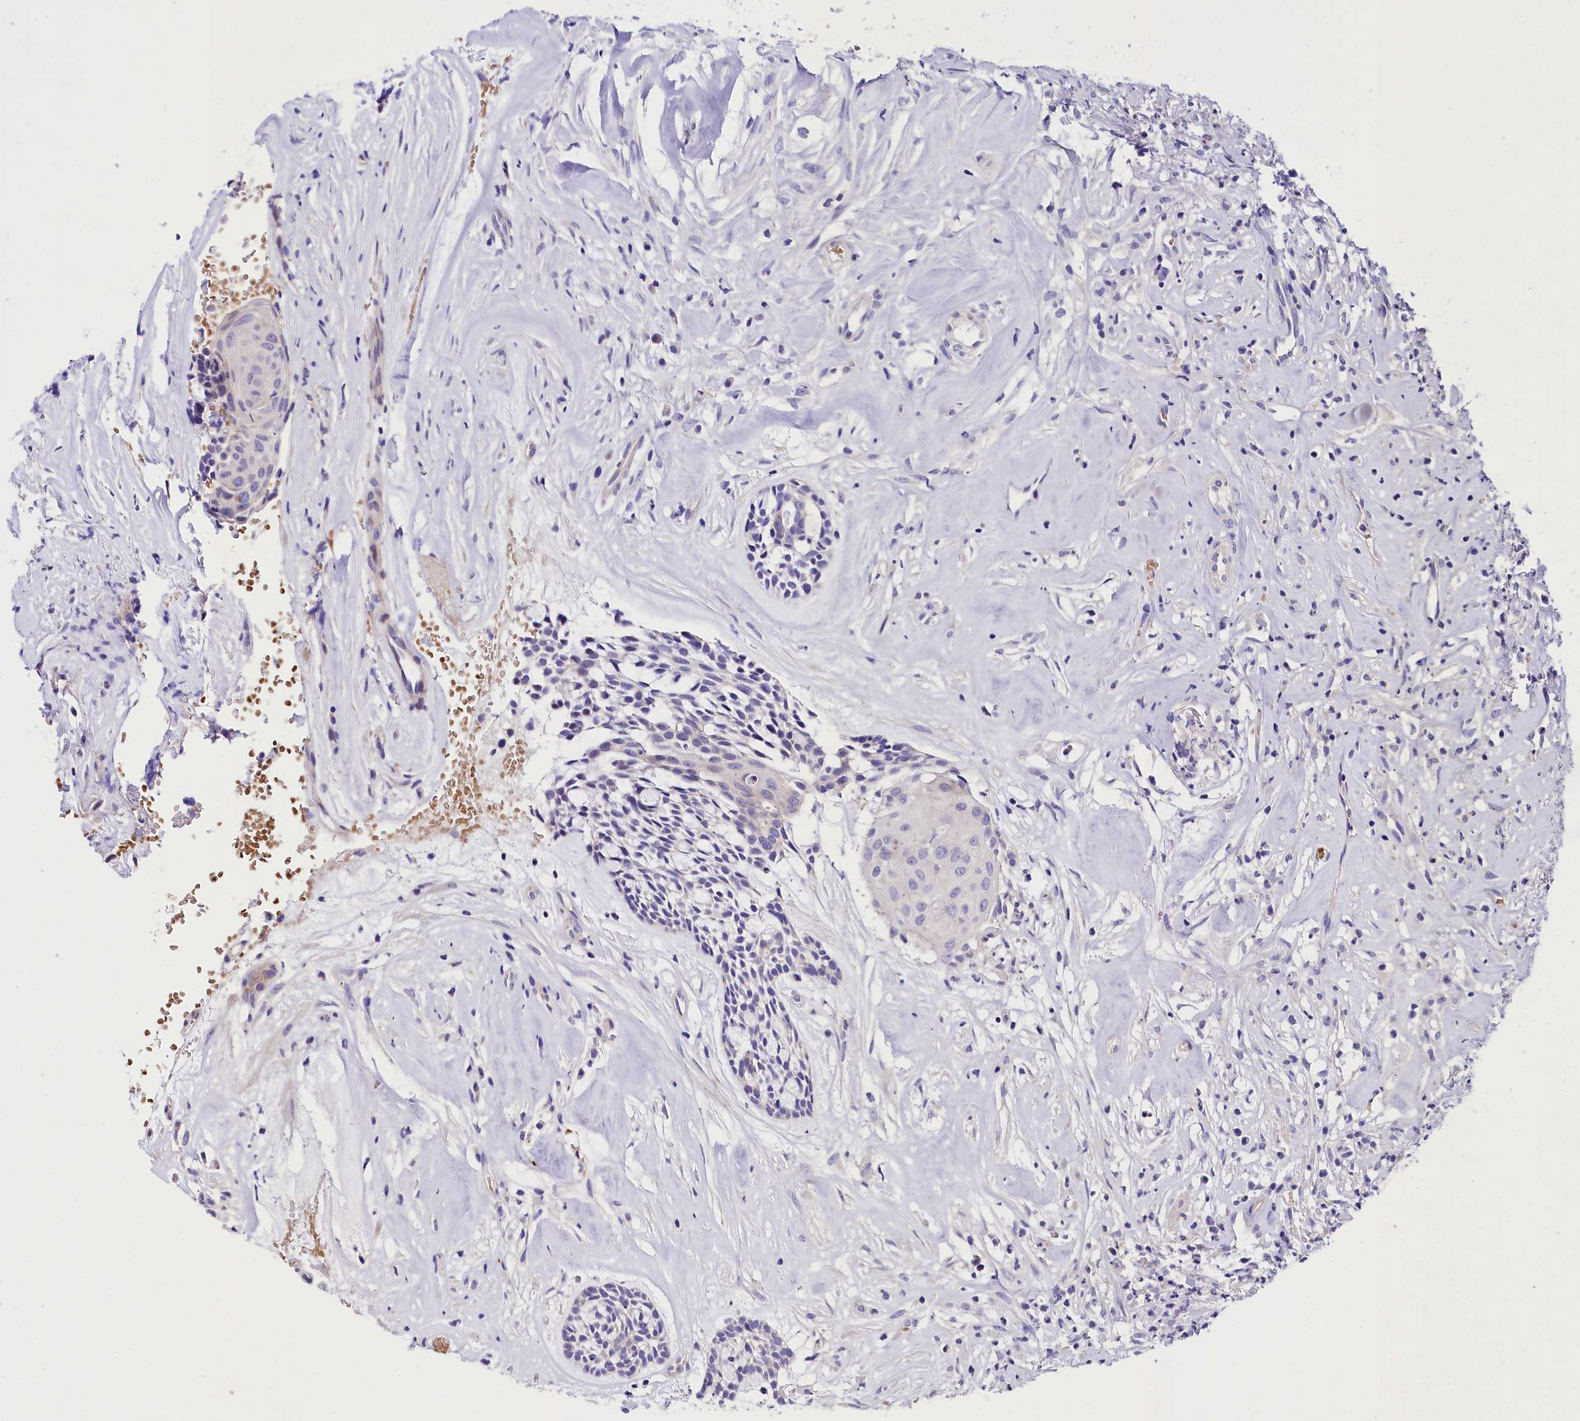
{"staining": {"intensity": "negative", "quantity": "none", "location": "none"}, "tissue": "head and neck cancer", "cell_type": "Tumor cells", "image_type": "cancer", "snomed": [{"axis": "morphology", "description": "Adenocarcinoma, NOS"}, {"axis": "topography", "description": "Subcutis"}, {"axis": "topography", "description": "Head-Neck"}], "caption": "A high-resolution image shows IHC staining of adenocarcinoma (head and neck), which displays no significant expression in tumor cells.", "gene": "ABHD5", "patient": {"sex": "female", "age": 73}}